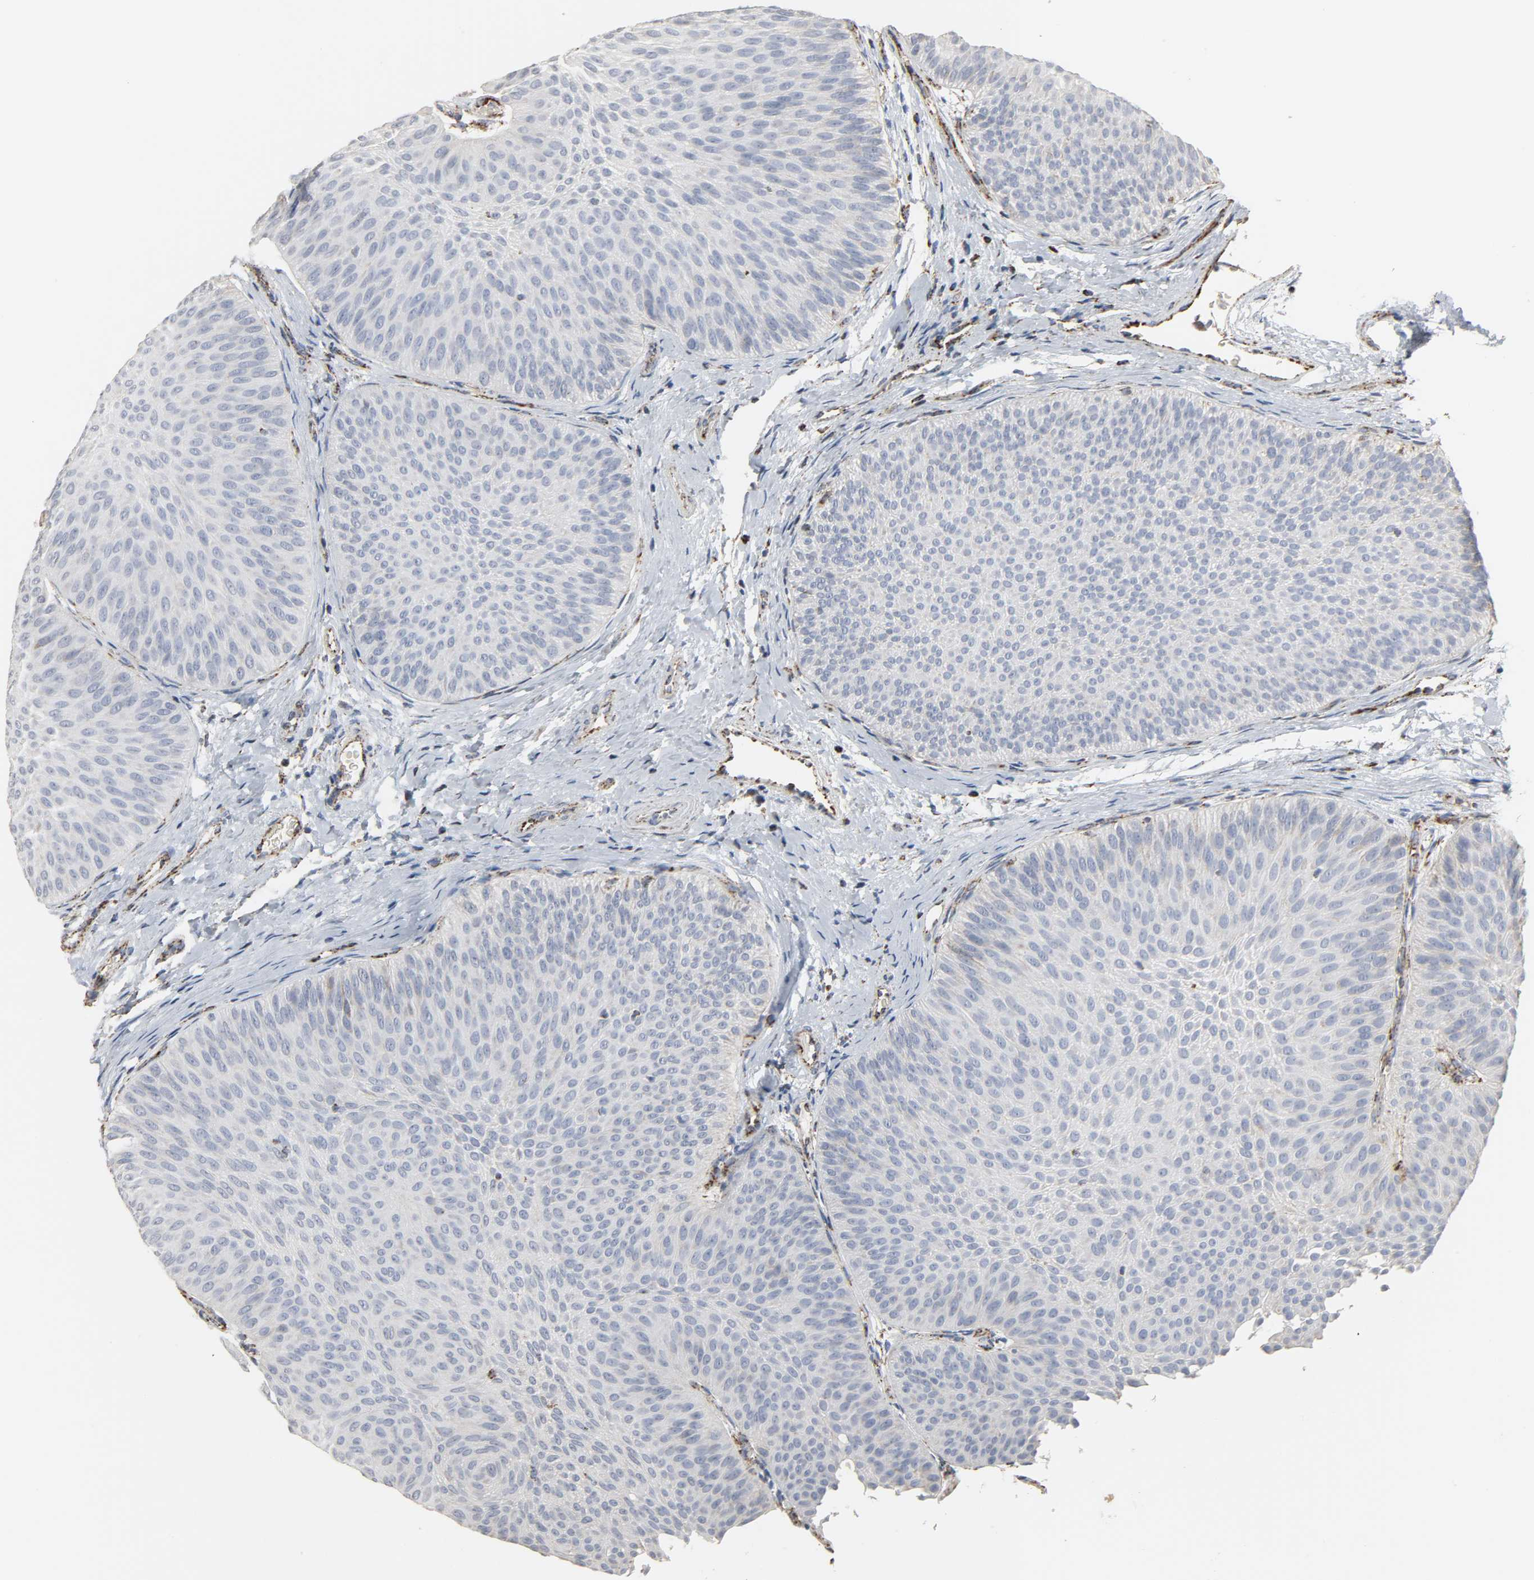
{"staining": {"intensity": "negative", "quantity": "none", "location": "none"}, "tissue": "urothelial cancer", "cell_type": "Tumor cells", "image_type": "cancer", "snomed": [{"axis": "morphology", "description": "Urothelial carcinoma, Low grade"}, {"axis": "topography", "description": "Urinary bladder"}], "caption": "Image shows no protein positivity in tumor cells of low-grade urothelial carcinoma tissue.", "gene": "ACAT1", "patient": {"sex": "female", "age": 60}}